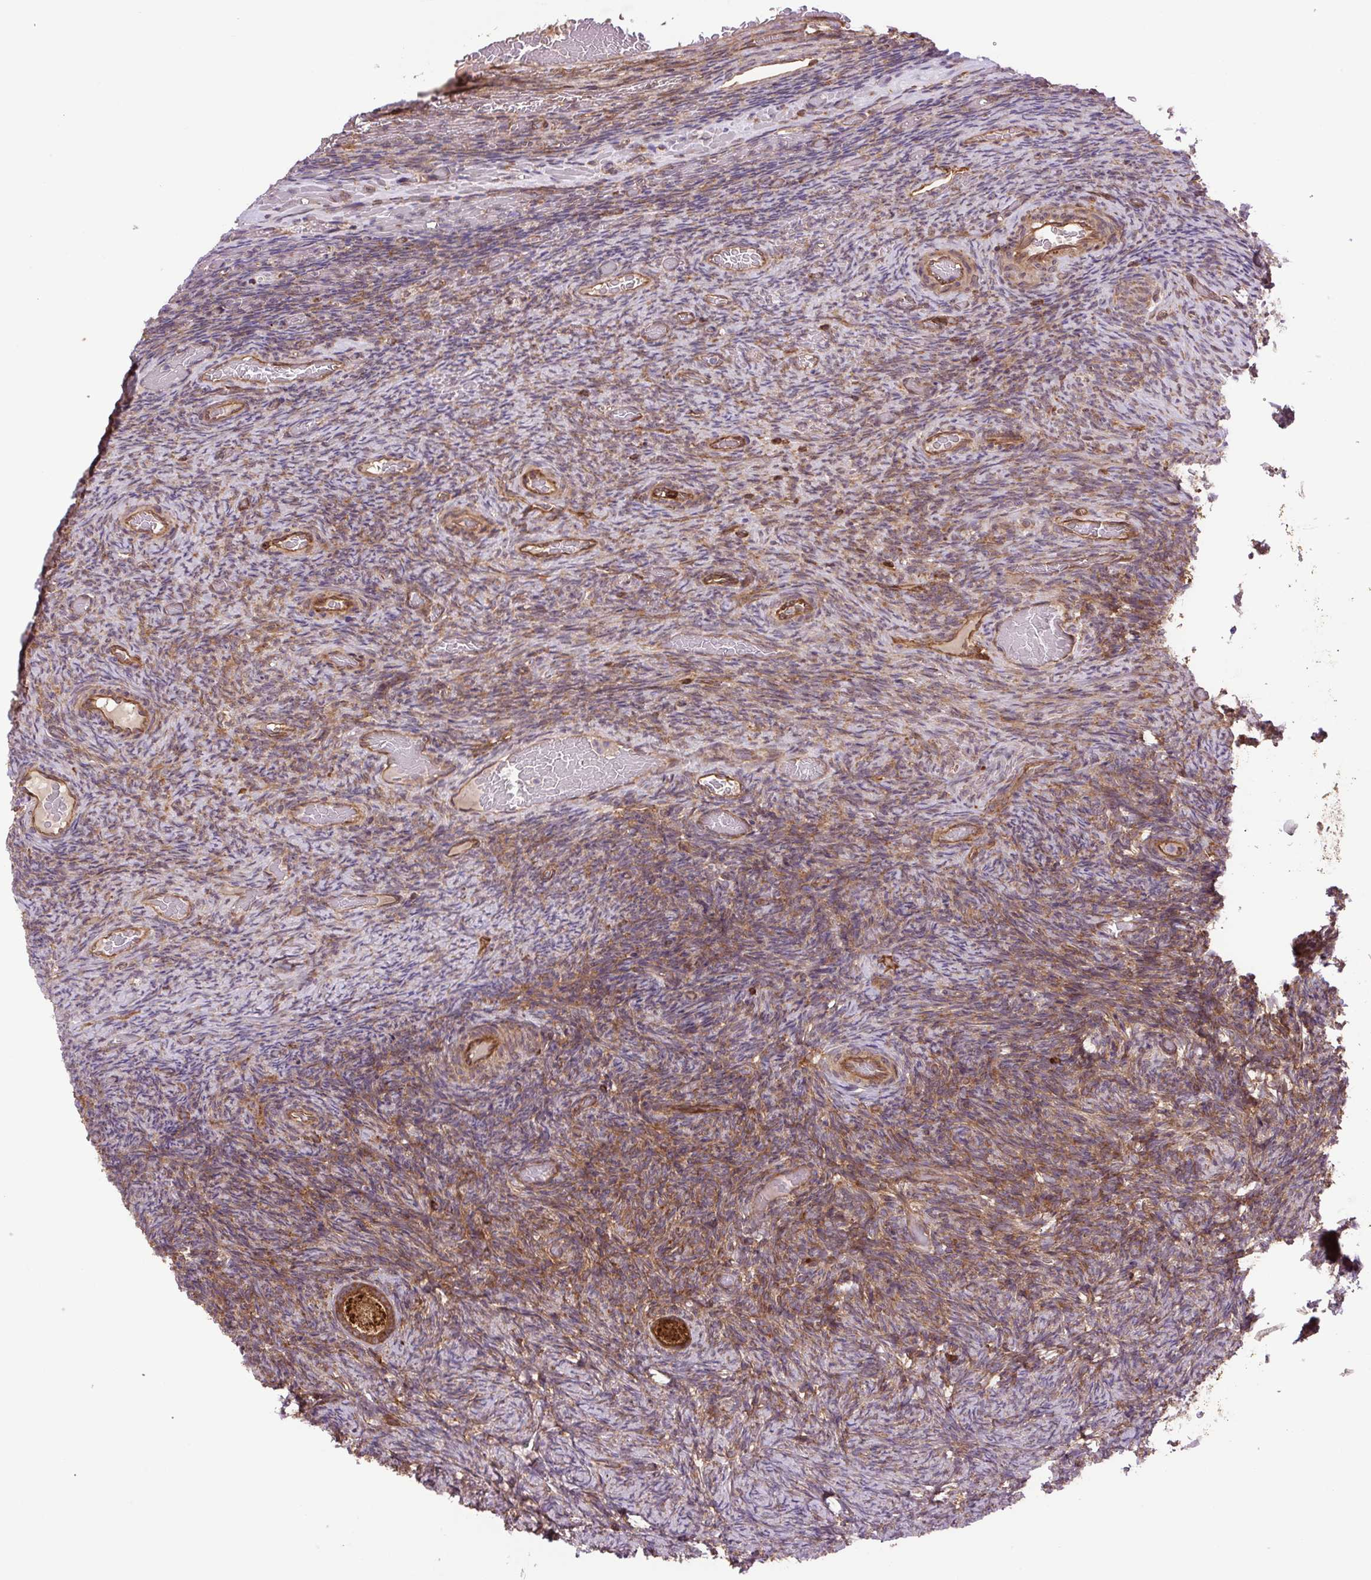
{"staining": {"intensity": "strong", "quantity": ">75%", "location": "cytoplasmic/membranous"}, "tissue": "ovary", "cell_type": "Follicle cells", "image_type": "normal", "snomed": [{"axis": "morphology", "description": "Normal tissue, NOS"}, {"axis": "topography", "description": "Ovary"}], "caption": "Immunohistochemistry (IHC) histopathology image of normal ovary stained for a protein (brown), which shows high levels of strong cytoplasmic/membranous expression in approximately >75% of follicle cells.", "gene": "PLCG1", "patient": {"sex": "female", "age": 34}}